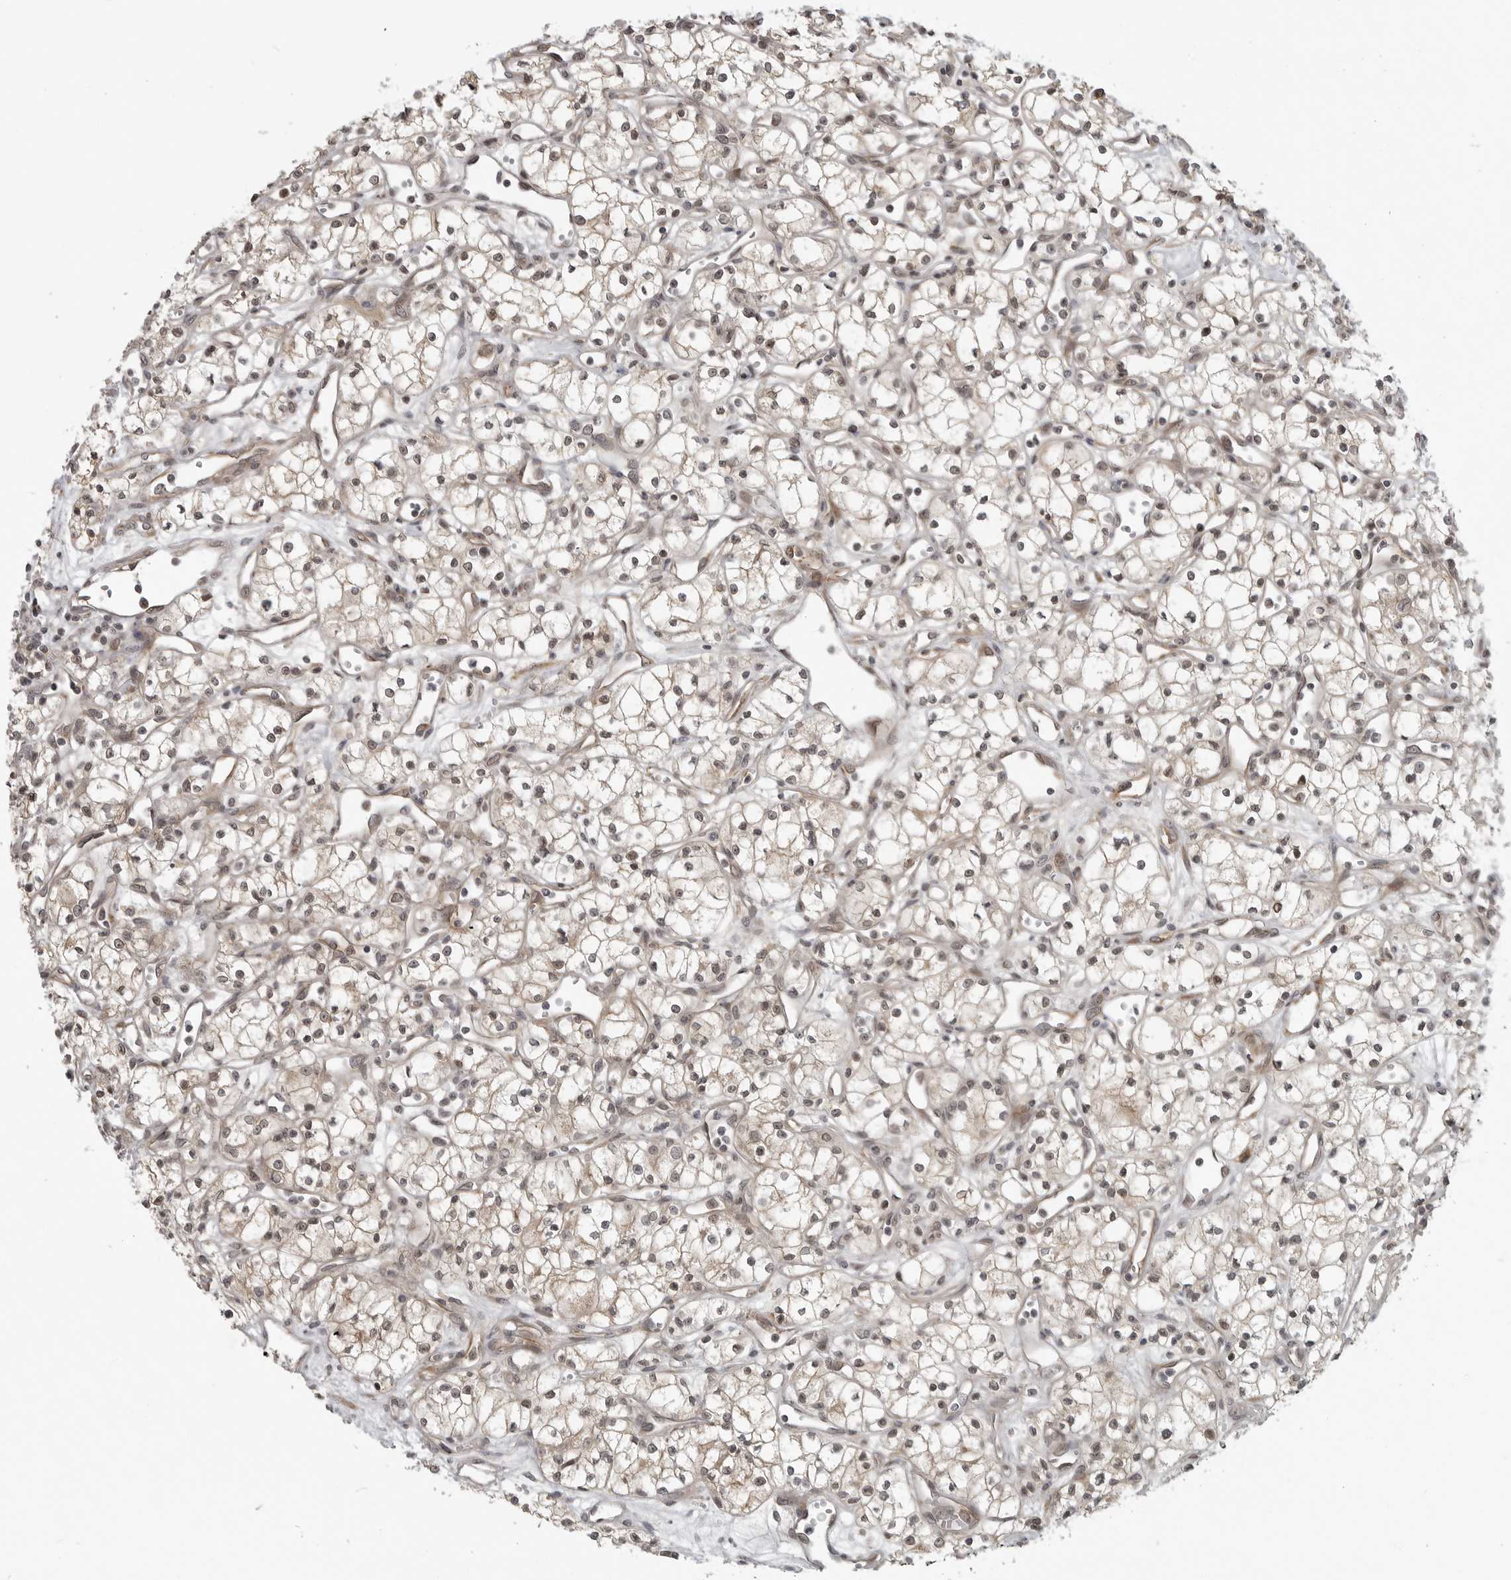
{"staining": {"intensity": "weak", "quantity": ">75%", "location": "cytoplasmic/membranous,nuclear"}, "tissue": "renal cancer", "cell_type": "Tumor cells", "image_type": "cancer", "snomed": [{"axis": "morphology", "description": "Adenocarcinoma, NOS"}, {"axis": "topography", "description": "Kidney"}], "caption": "This is a micrograph of IHC staining of renal adenocarcinoma, which shows weak positivity in the cytoplasmic/membranous and nuclear of tumor cells.", "gene": "CEP295NL", "patient": {"sex": "male", "age": 59}}